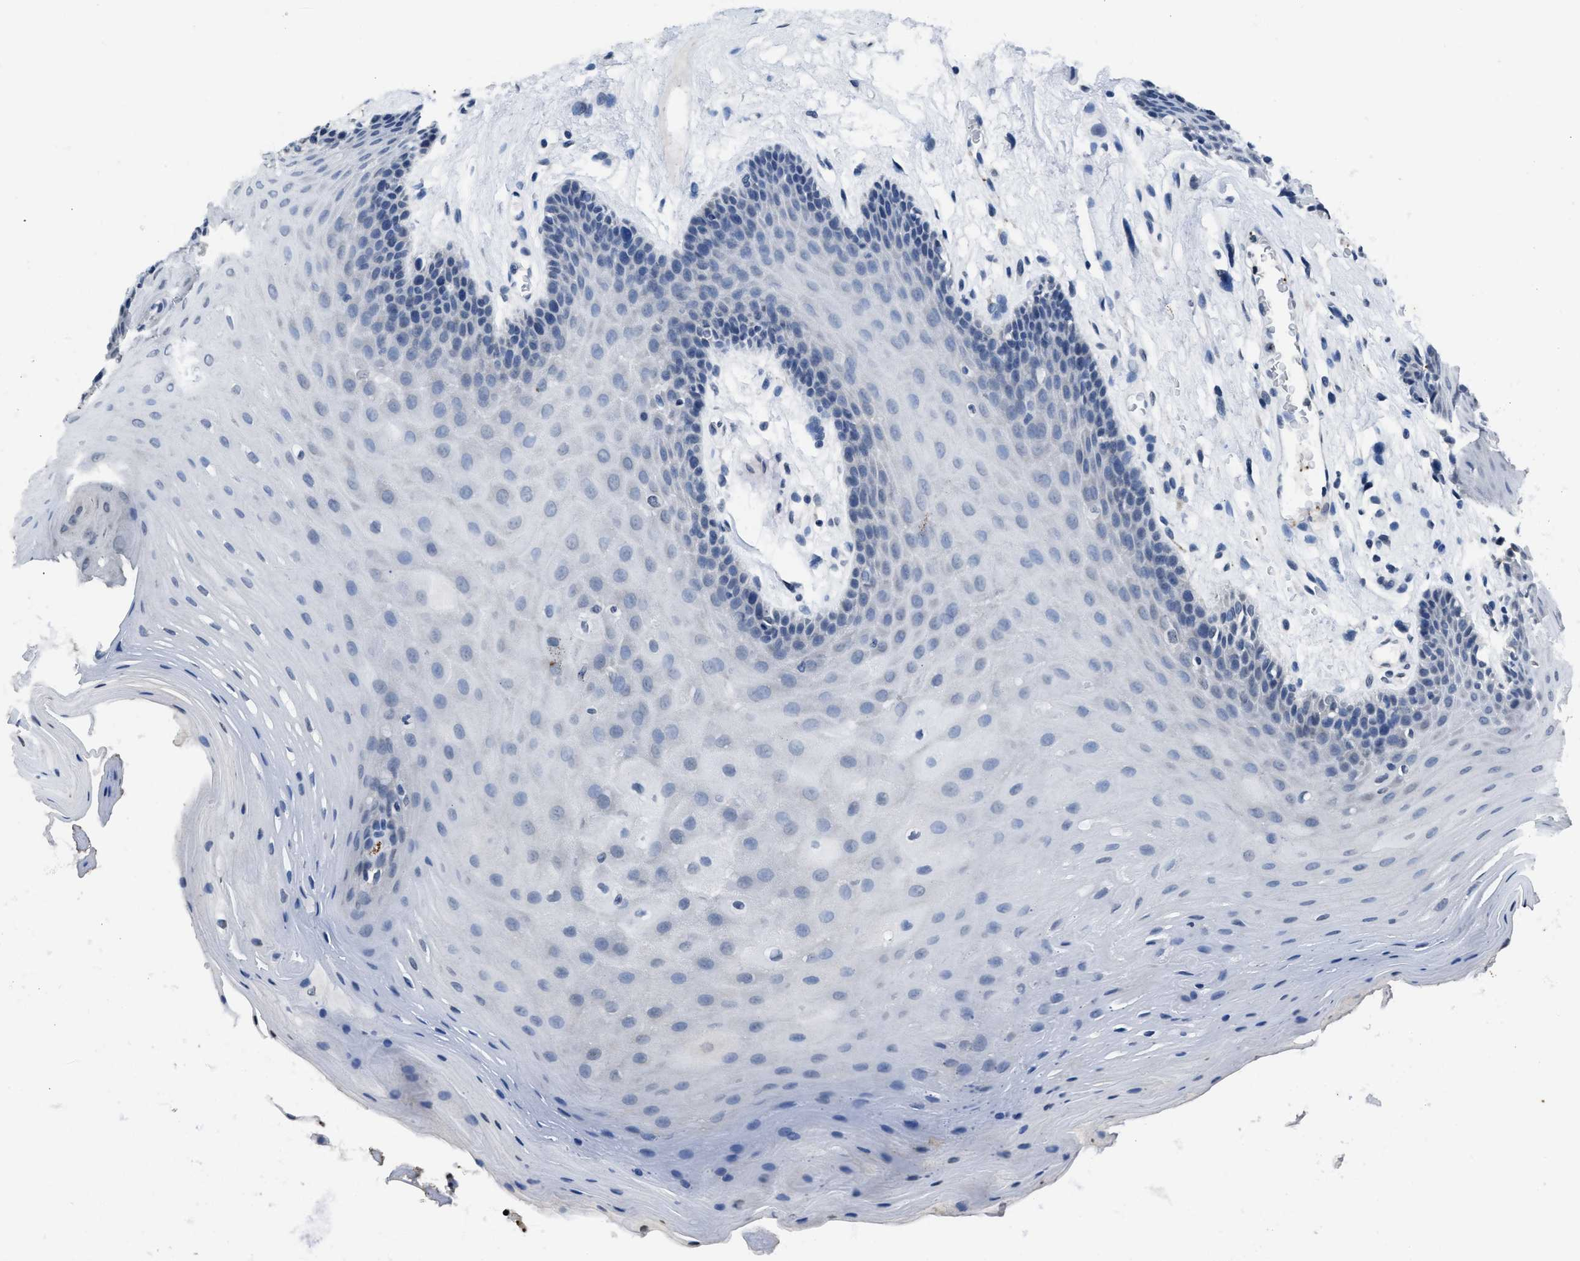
{"staining": {"intensity": "negative", "quantity": "none", "location": "none"}, "tissue": "oral mucosa", "cell_type": "Squamous epithelial cells", "image_type": "normal", "snomed": [{"axis": "morphology", "description": "Normal tissue, NOS"}, {"axis": "morphology", "description": "Squamous cell carcinoma, NOS"}, {"axis": "topography", "description": "Oral tissue"}, {"axis": "topography", "description": "Head-Neck"}], "caption": "Protein analysis of unremarkable oral mucosa displays no significant positivity in squamous epithelial cells. (Brightfield microscopy of DAB (3,3'-diaminobenzidine) immunohistochemistry (IHC) at high magnification).", "gene": "ITGA2B", "patient": {"sex": "male", "age": 71}}